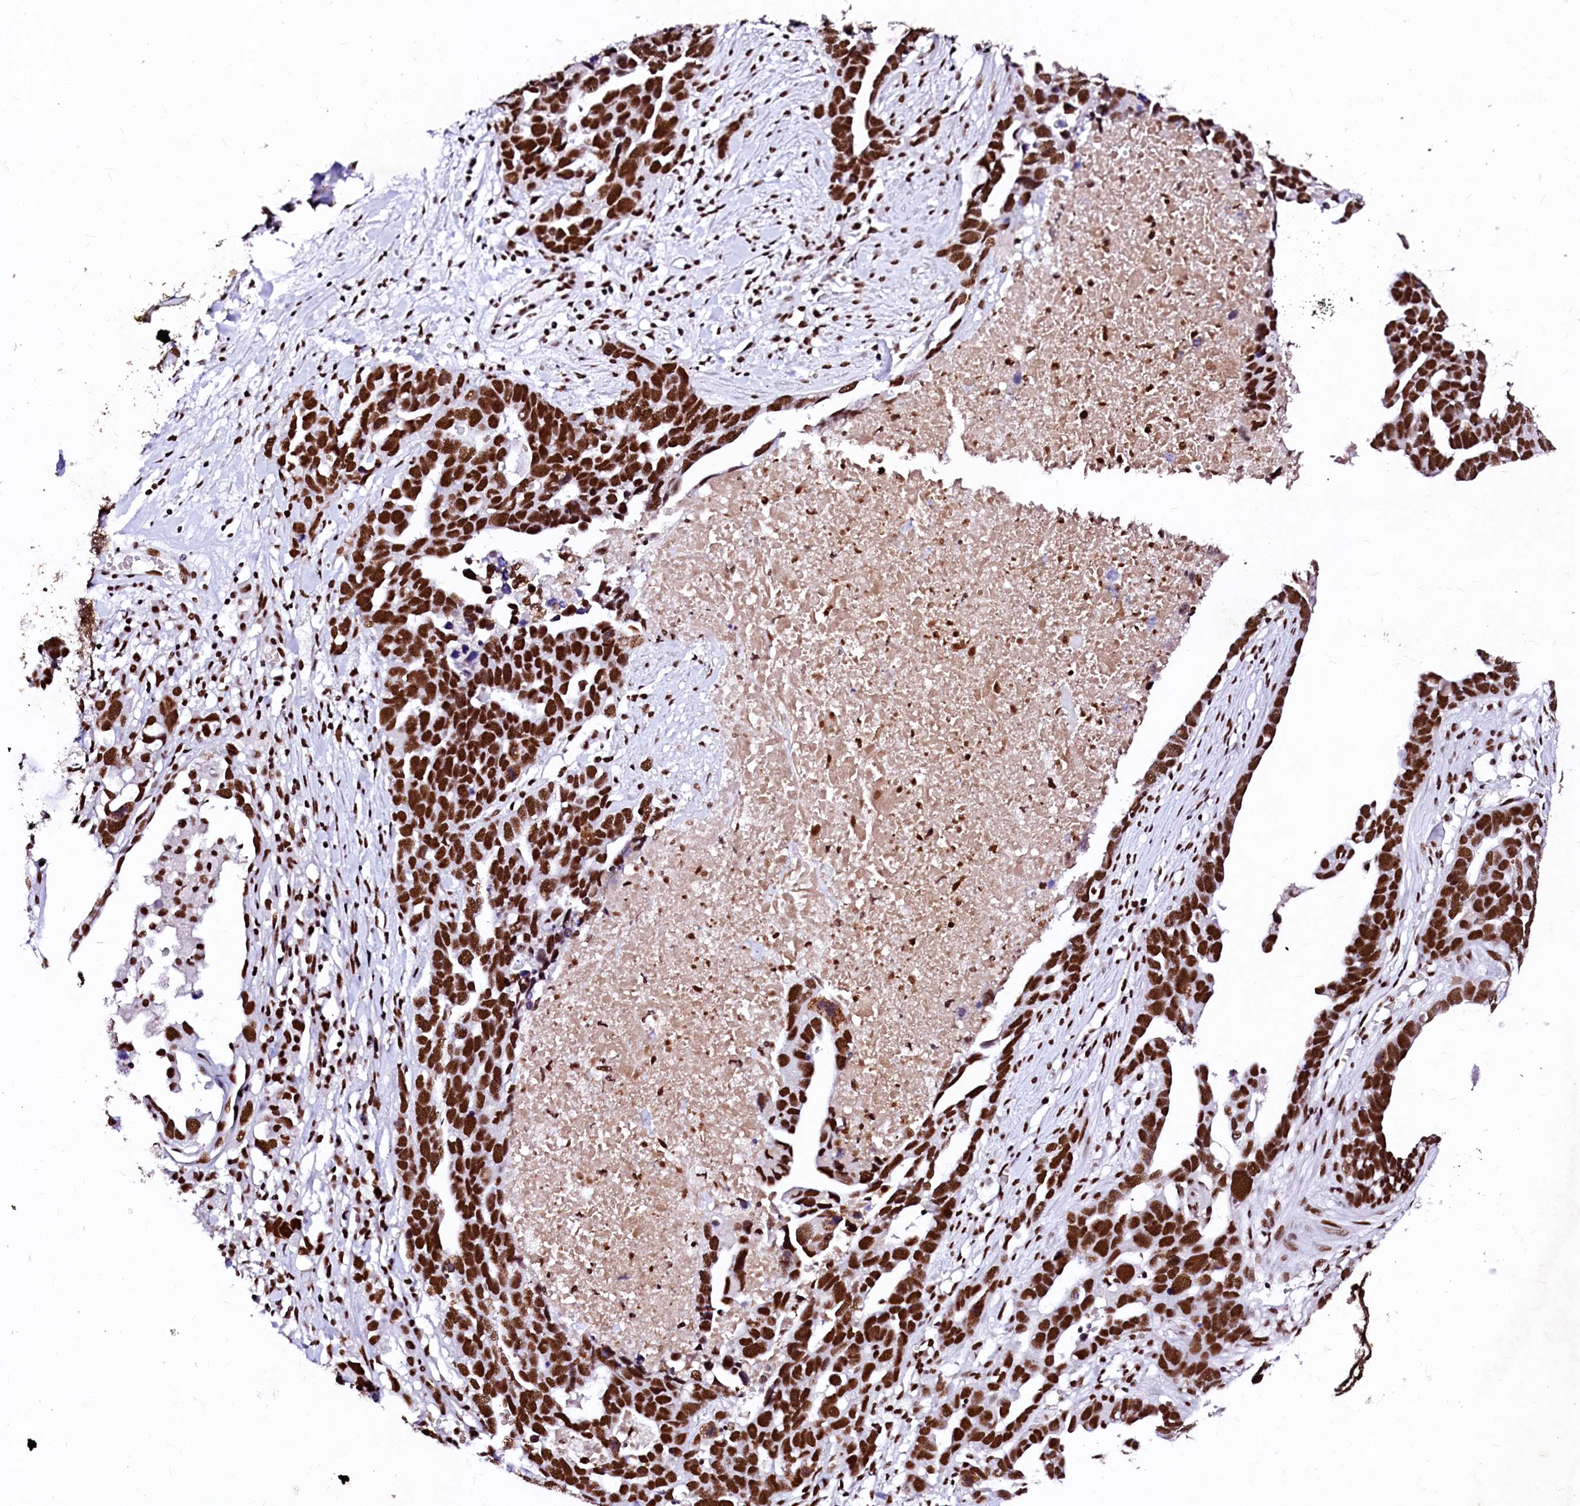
{"staining": {"intensity": "strong", "quantity": ">75%", "location": "nuclear"}, "tissue": "ovarian cancer", "cell_type": "Tumor cells", "image_type": "cancer", "snomed": [{"axis": "morphology", "description": "Cystadenocarcinoma, serous, NOS"}, {"axis": "topography", "description": "Ovary"}], "caption": "Immunohistochemistry of human serous cystadenocarcinoma (ovarian) displays high levels of strong nuclear expression in about >75% of tumor cells.", "gene": "CPSF6", "patient": {"sex": "female", "age": 54}}